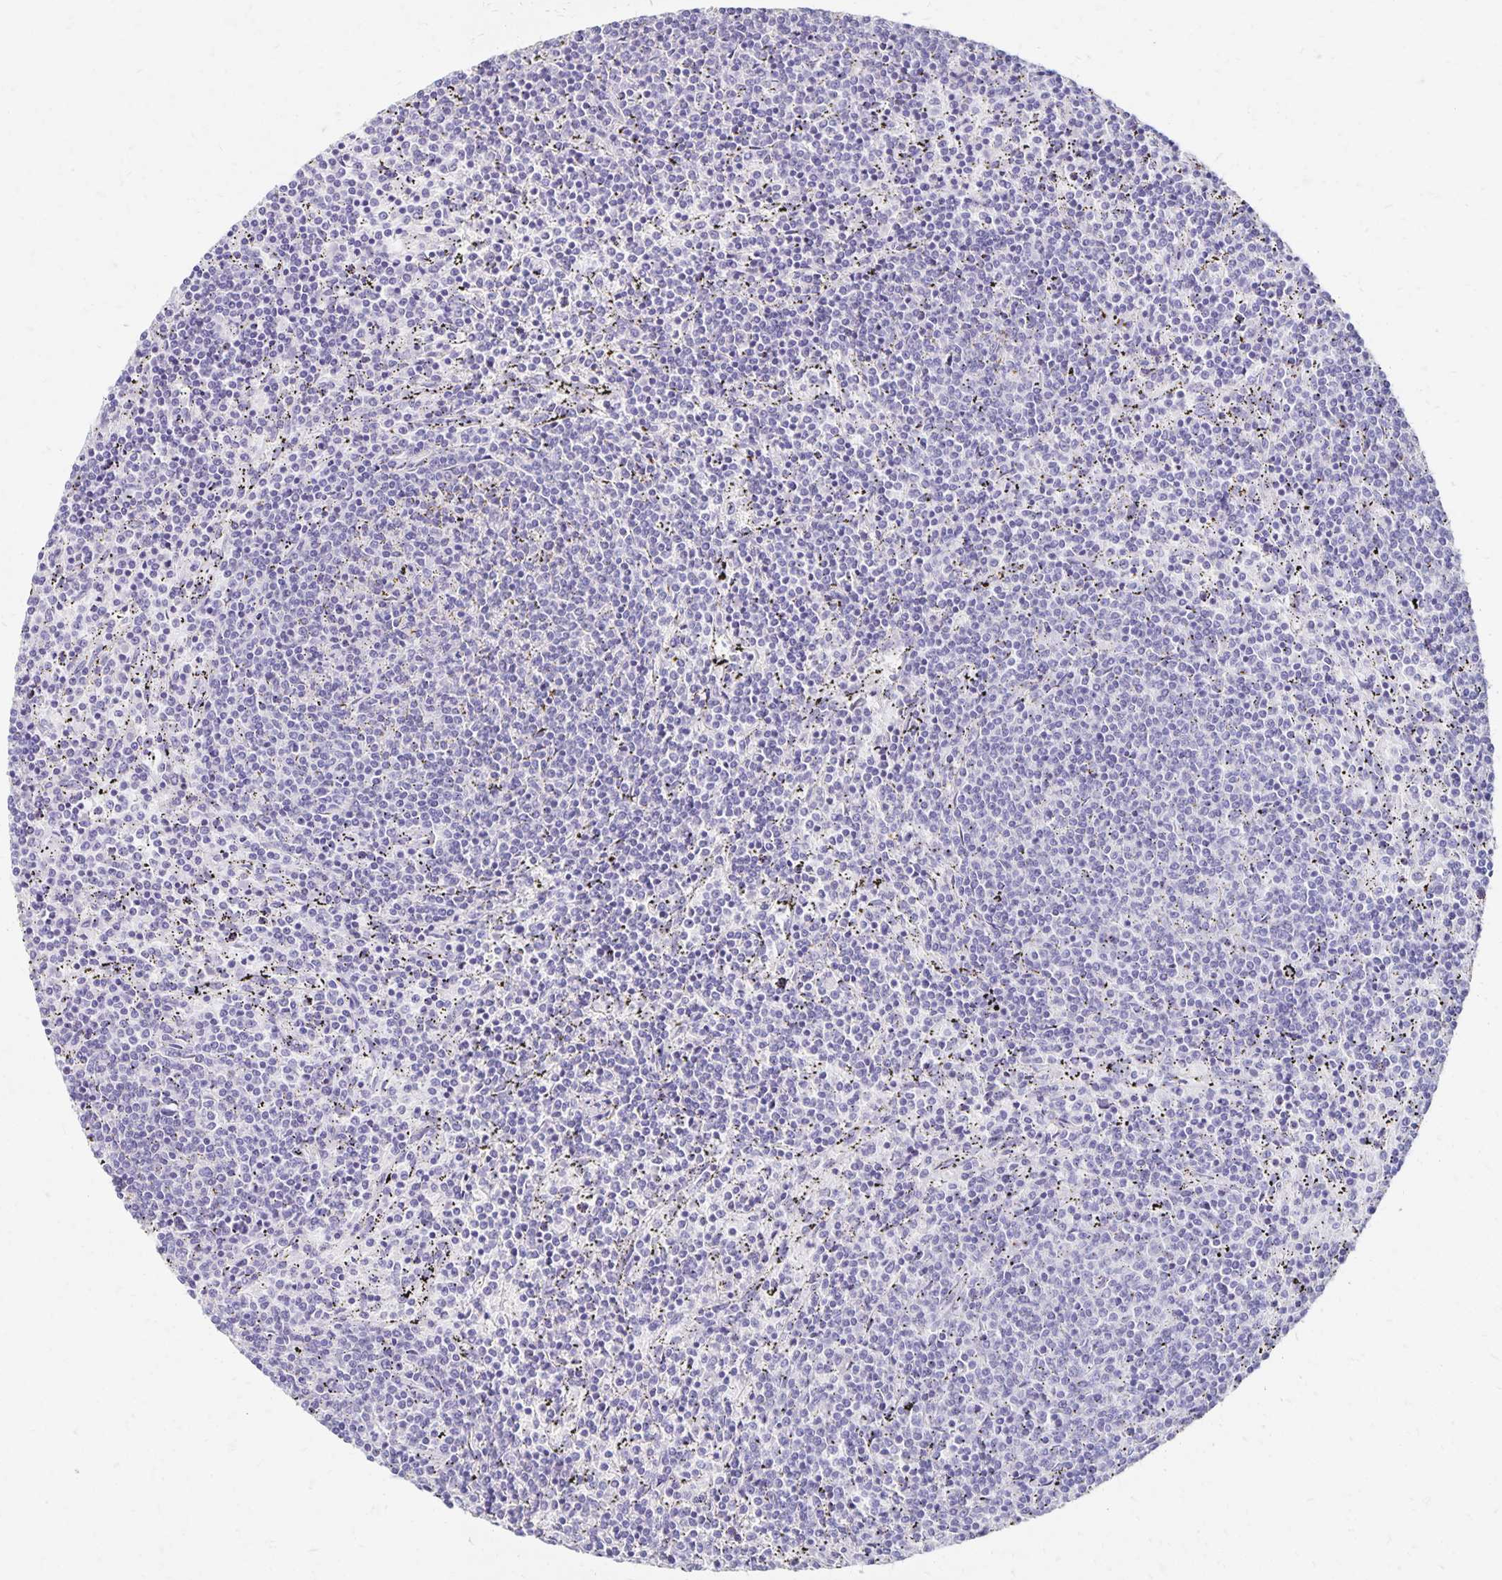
{"staining": {"intensity": "negative", "quantity": "none", "location": "none"}, "tissue": "lymphoma", "cell_type": "Tumor cells", "image_type": "cancer", "snomed": [{"axis": "morphology", "description": "Malignant lymphoma, non-Hodgkin's type, Low grade"}, {"axis": "topography", "description": "Spleen"}], "caption": "Protein analysis of lymphoma exhibits no significant positivity in tumor cells.", "gene": "DYNLT4", "patient": {"sex": "female", "age": 50}}